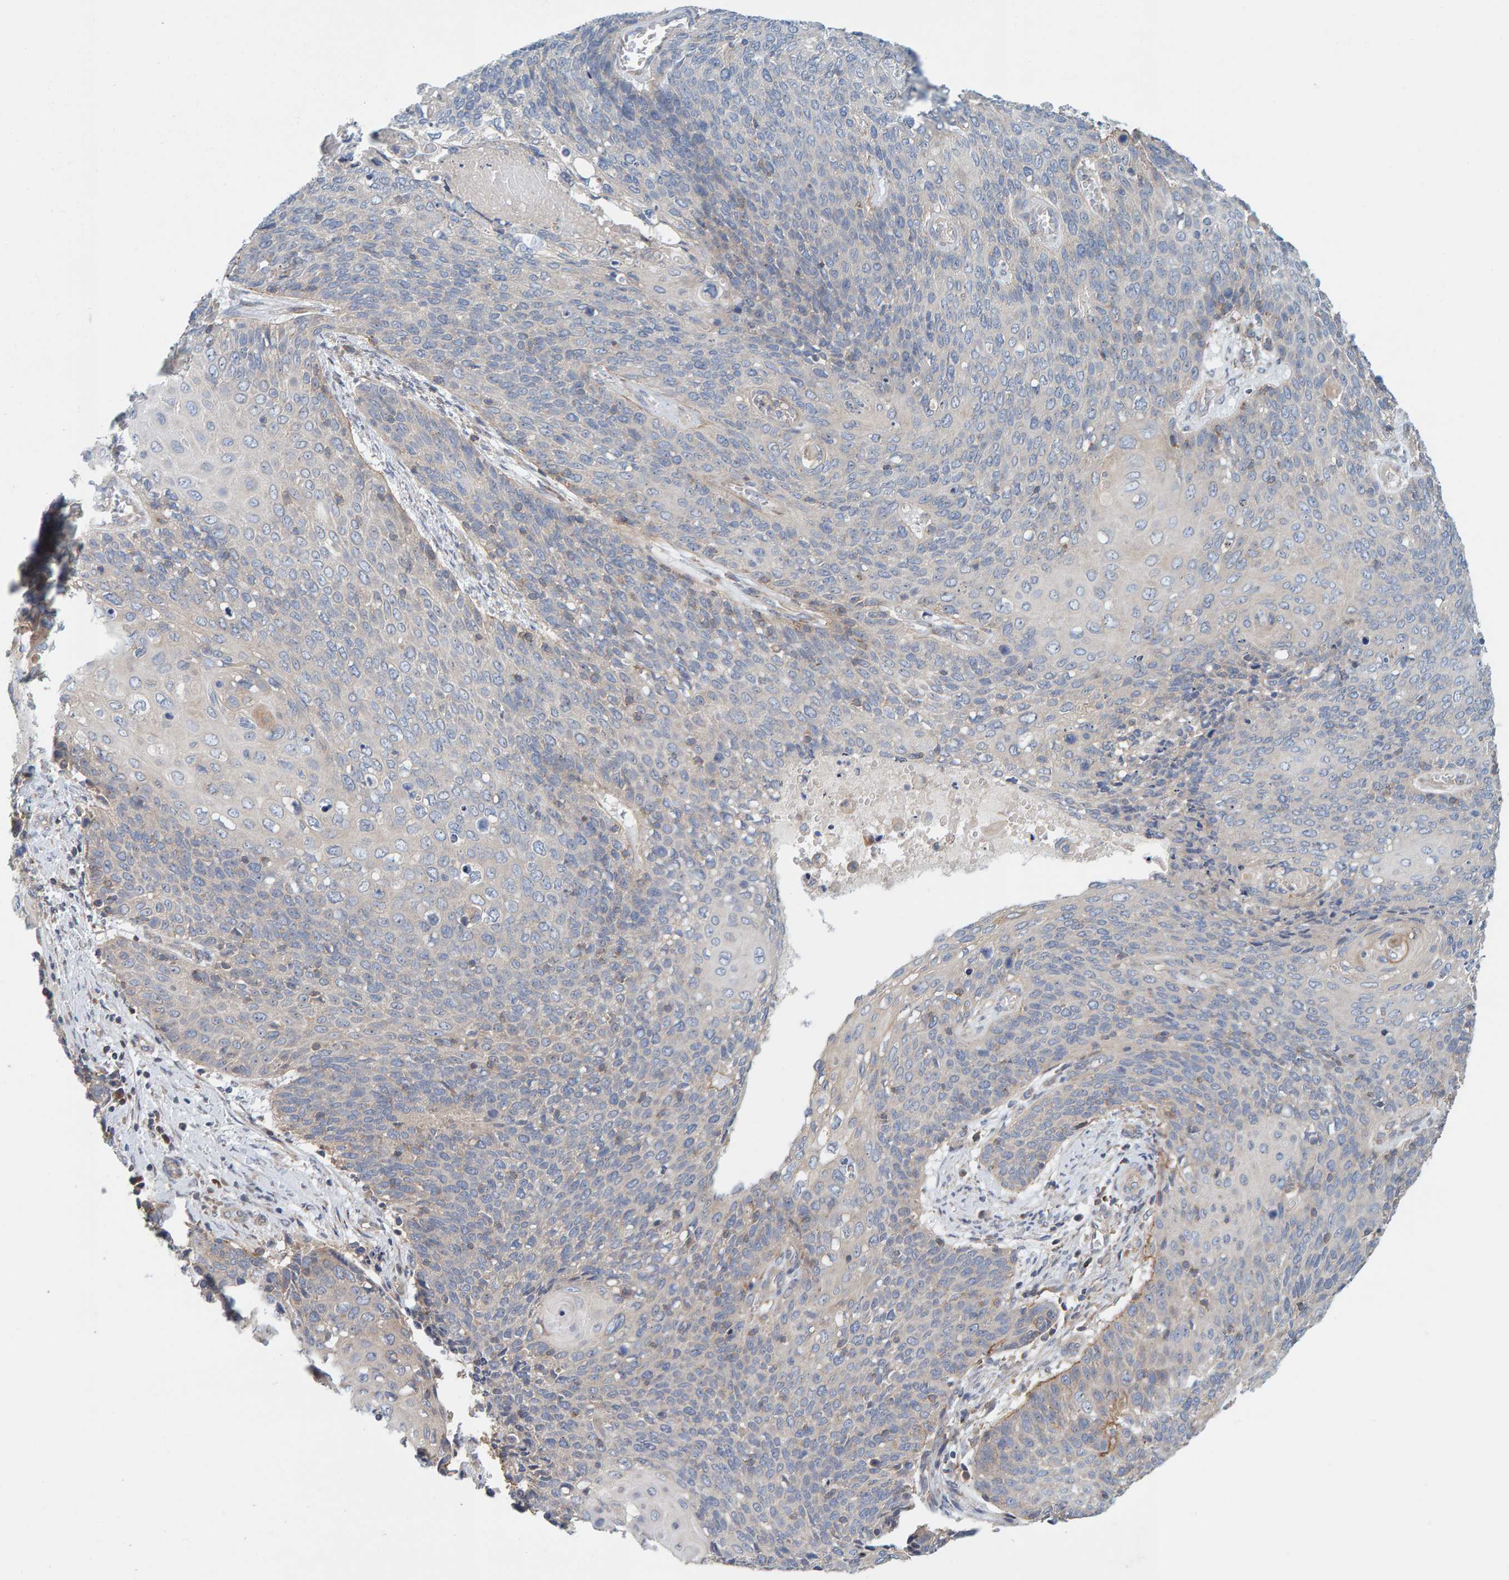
{"staining": {"intensity": "moderate", "quantity": "<25%", "location": "cytoplasmic/membranous"}, "tissue": "cervical cancer", "cell_type": "Tumor cells", "image_type": "cancer", "snomed": [{"axis": "morphology", "description": "Squamous cell carcinoma, NOS"}, {"axis": "topography", "description": "Cervix"}], "caption": "The immunohistochemical stain shows moderate cytoplasmic/membranous staining in tumor cells of cervical cancer tissue.", "gene": "CCM2", "patient": {"sex": "female", "age": 39}}